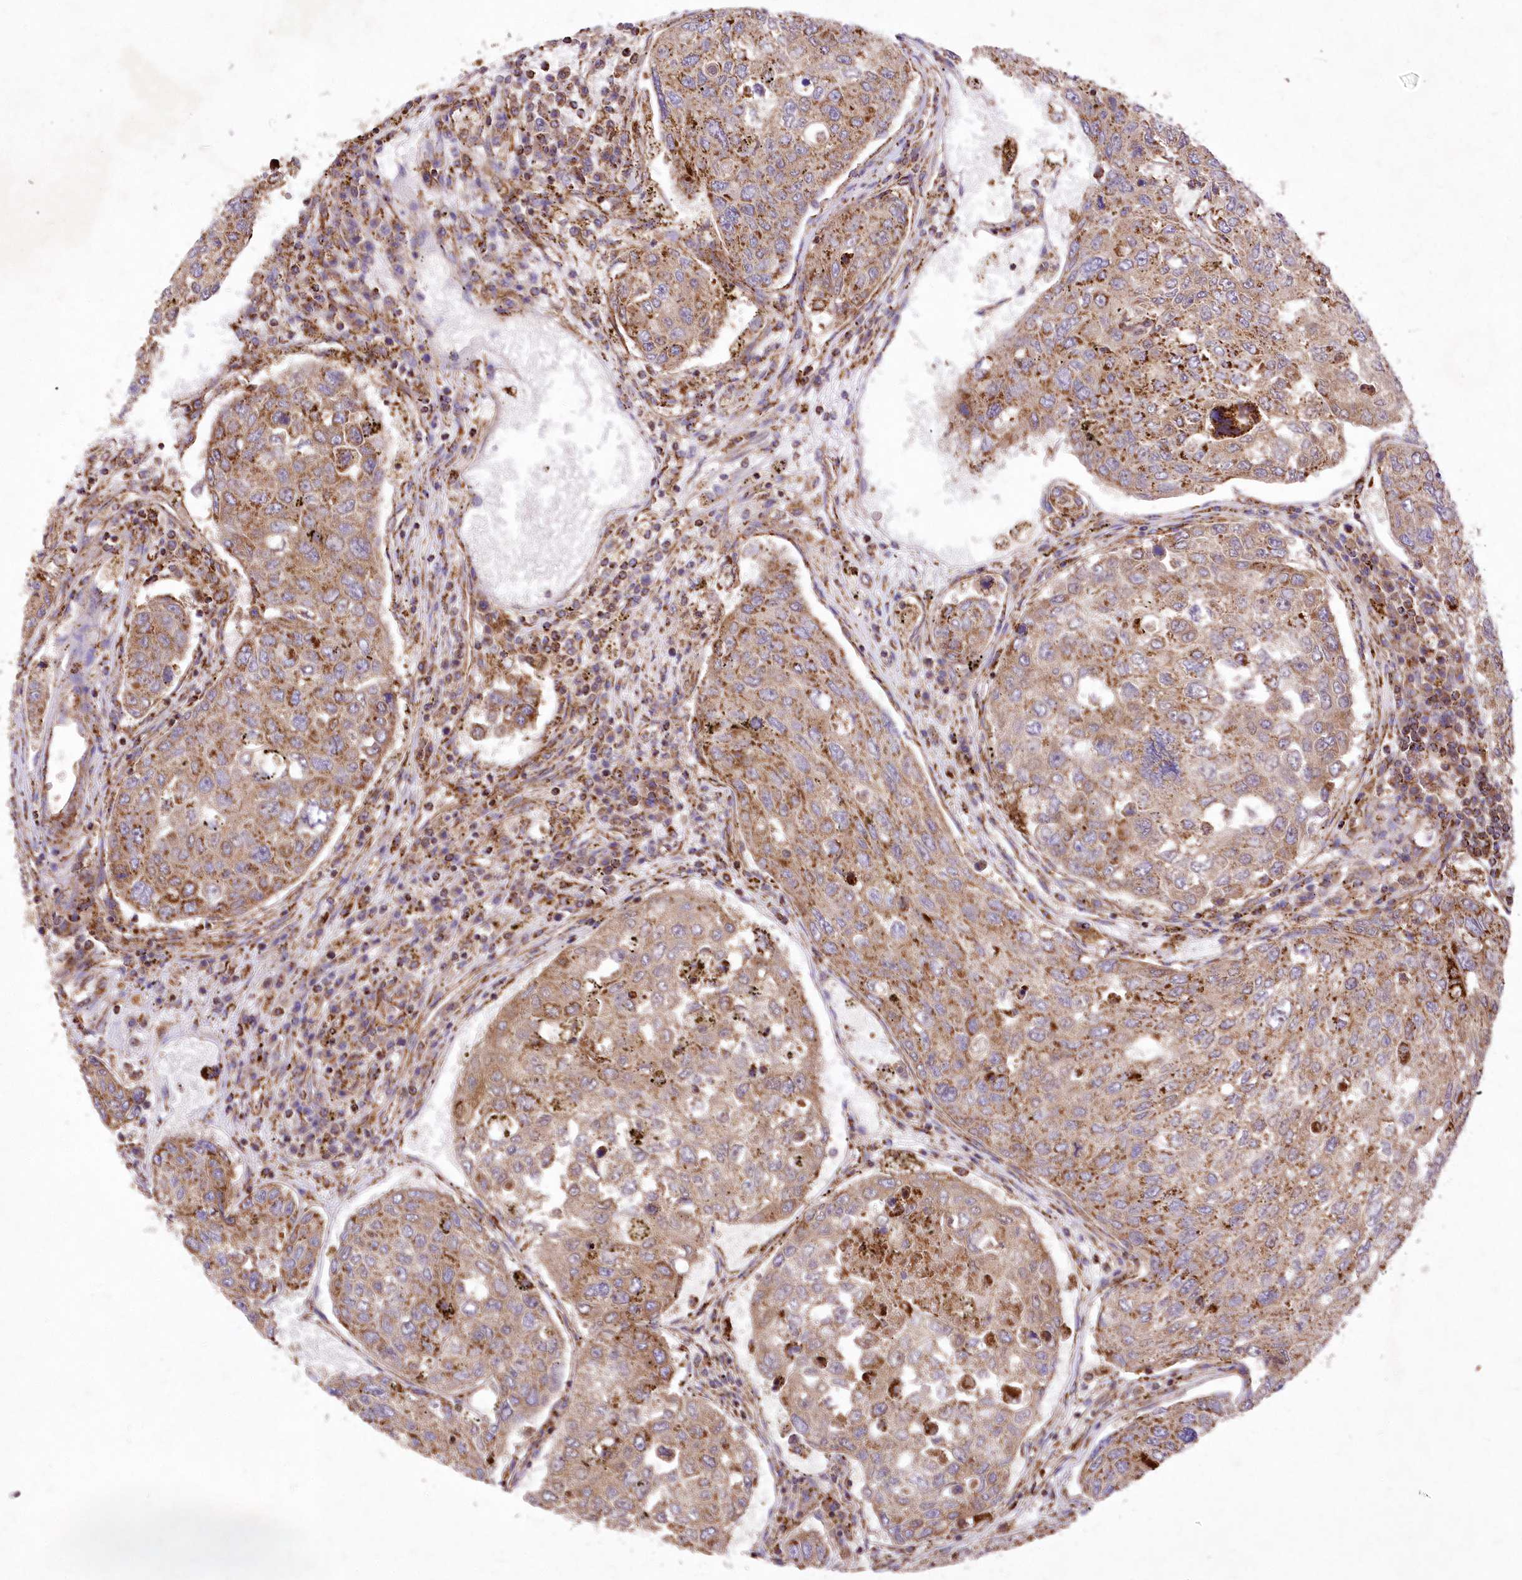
{"staining": {"intensity": "moderate", "quantity": ">75%", "location": "cytoplasmic/membranous"}, "tissue": "urothelial cancer", "cell_type": "Tumor cells", "image_type": "cancer", "snomed": [{"axis": "morphology", "description": "Urothelial carcinoma, High grade"}, {"axis": "topography", "description": "Lymph node"}, {"axis": "topography", "description": "Urinary bladder"}], "caption": "Immunohistochemistry (IHC) (DAB) staining of human urothelial cancer exhibits moderate cytoplasmic/membranous protein staining in approximately >75% of tumor cells. Using DAB (3,3'-diaminobenzidine) (brown) and hematoxylin (blue) stains, captured at high magnification using brightfield microscopy.", "gene": "ASNSD1", "patient": {"sex": "male", "age": 51}}